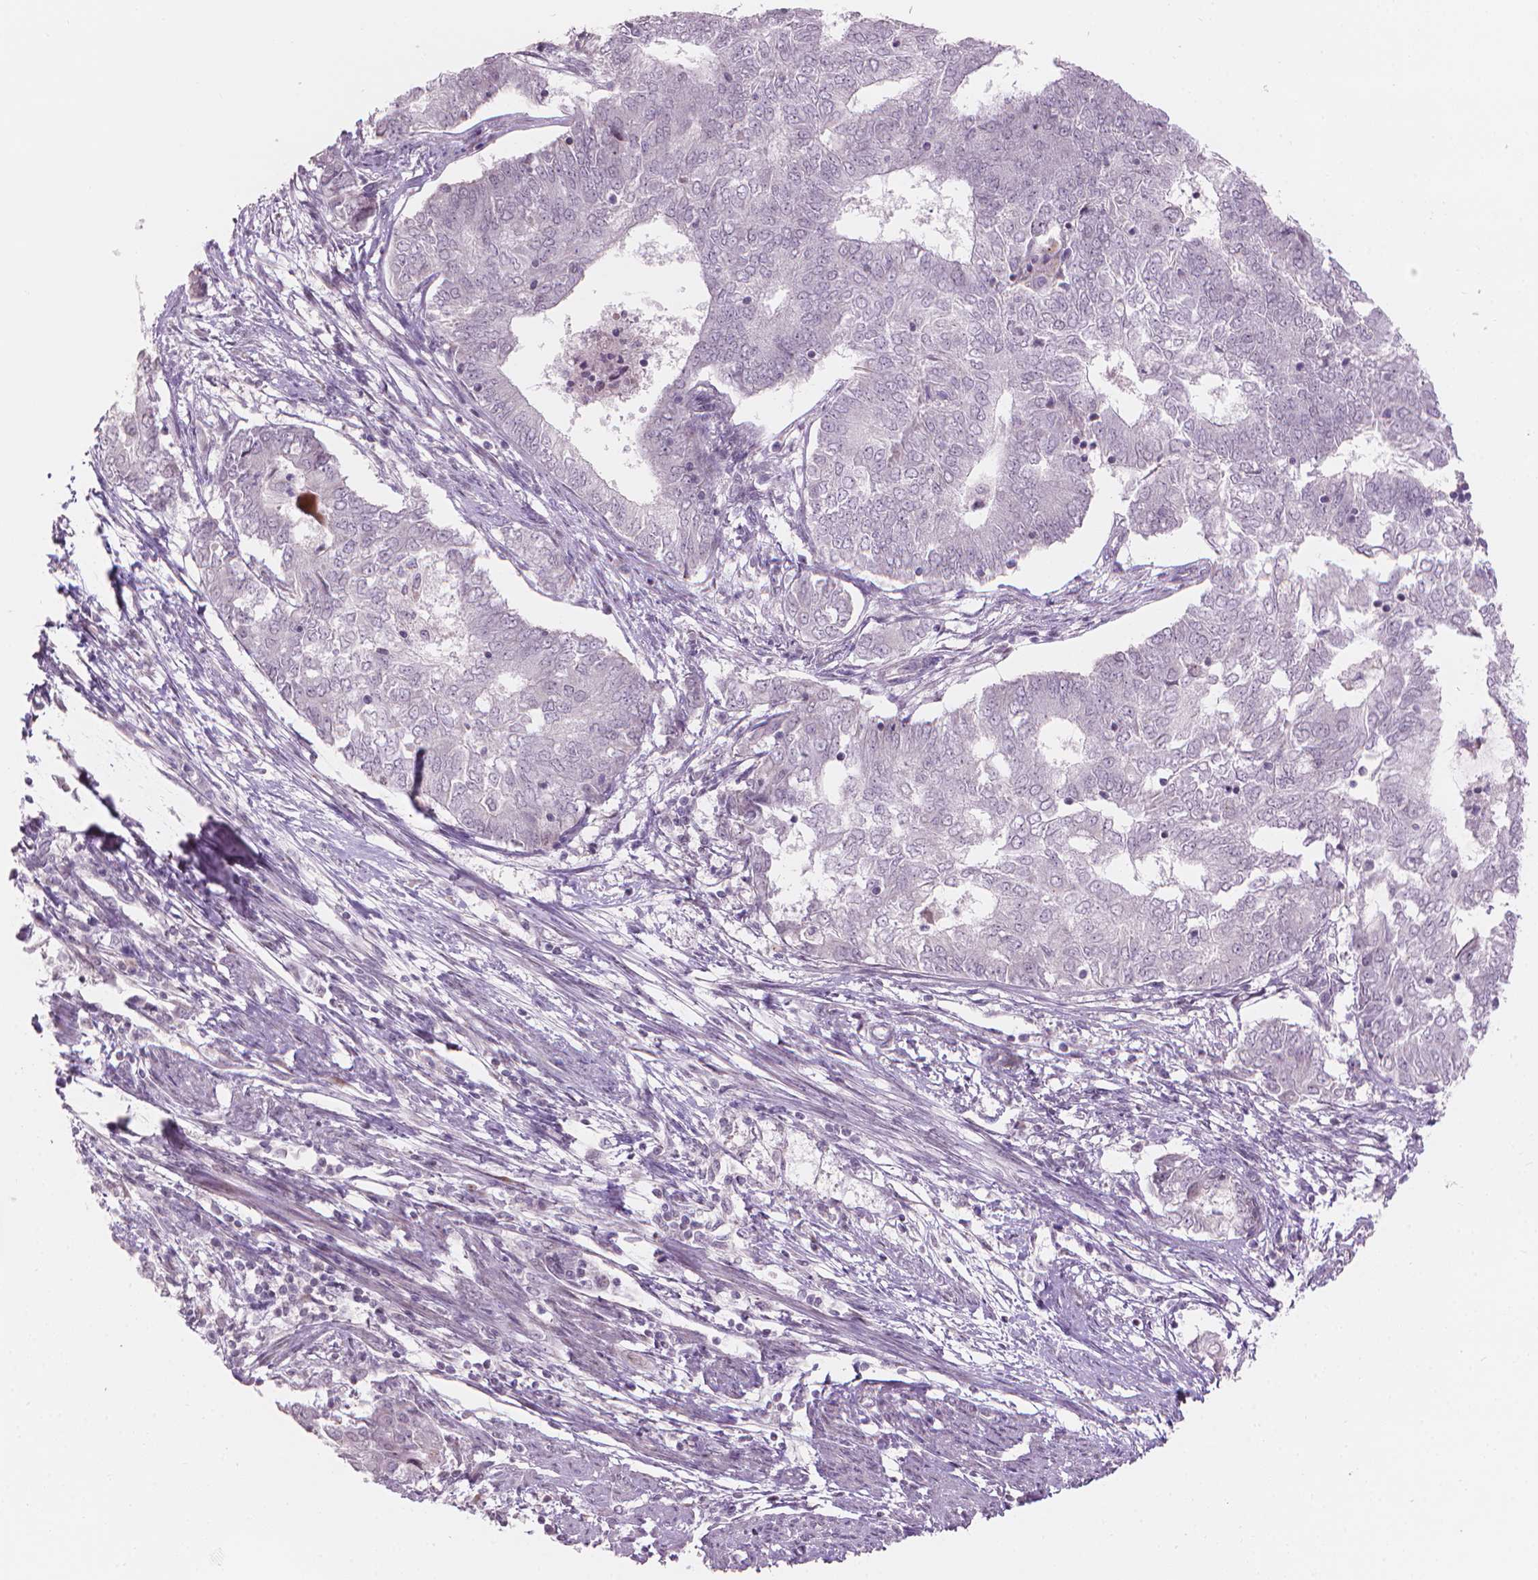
{"staining": {"intensity": "negative", "quantity": "none", "location": "none"}, "tissue": "endometrial cancer", "cell_type": "Tumor cells", "image_type": "cancer", "snomed": [{"axis": "morphology", "description": "Adenocarcinoma, NOS"}, {"axis": "topography", "description": "Endometrium"}], "caption": "This is an IHC micrograph of endometrial cancer (adenocarcinoma). There is no staining in tumor cells.", "gene": "IFFO1", "patient": {"sex": "female", "age": 62}}